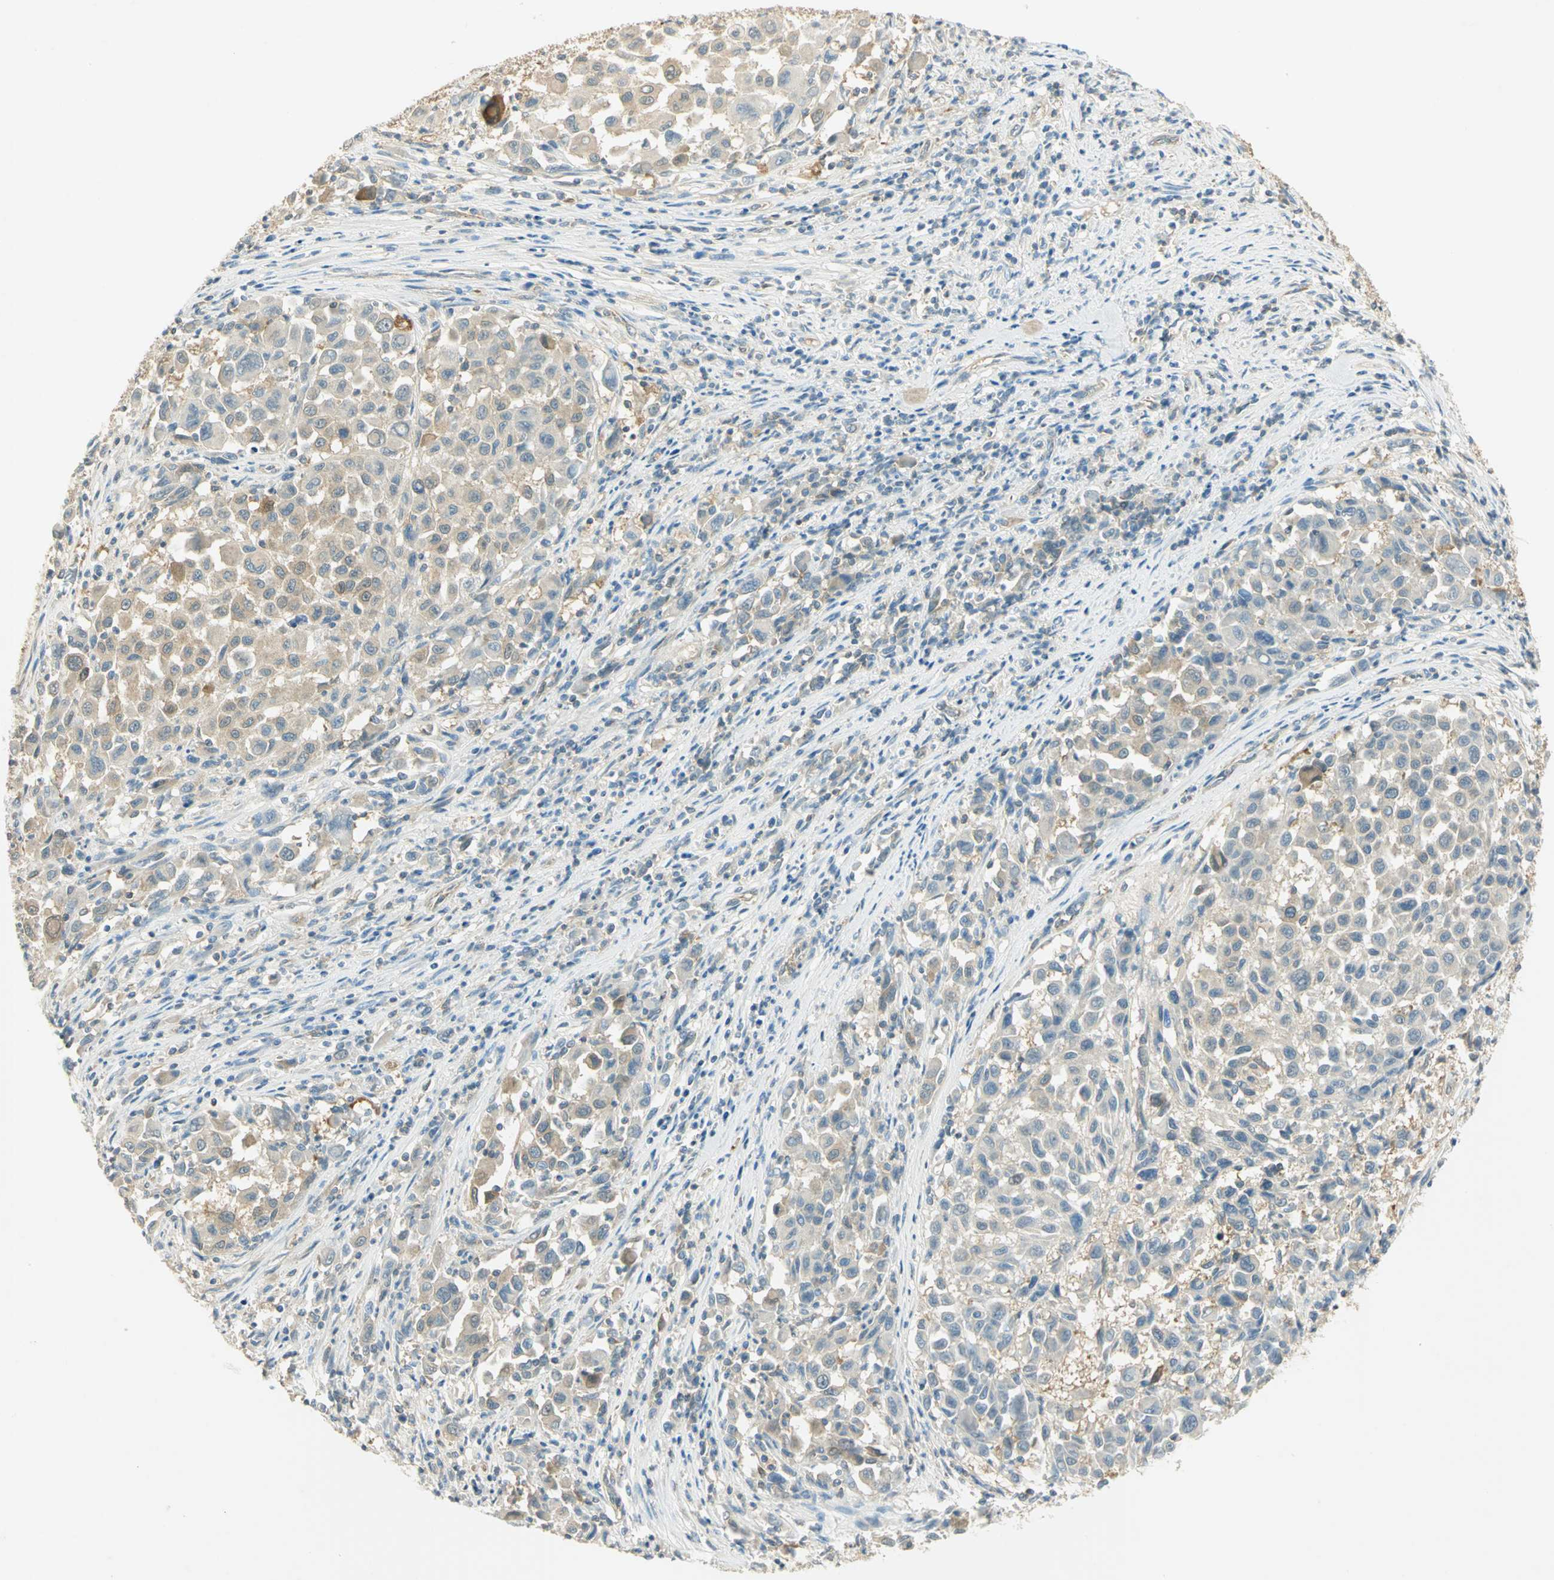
{"staining": {"intensity": "weak", "quantity": ">75%", "location": "cytoplasmic/membranous"}, "tissue": "melanoma", "cell_type": "Tumor cells", "image_type": "cancer", "snomed": [{"axis": "morphology", "description": "Malignant melanoma, Metastatic site"}, {"axis": "topography", "description": "Lymph node"}], "caption": "The immunohistochemical stain highlights weak cytoplasmic/membranous staining in tumor cells of melanoma tissue.", "gene": "TSC22D2", "patient": {"sex": "male", "age": 61}}